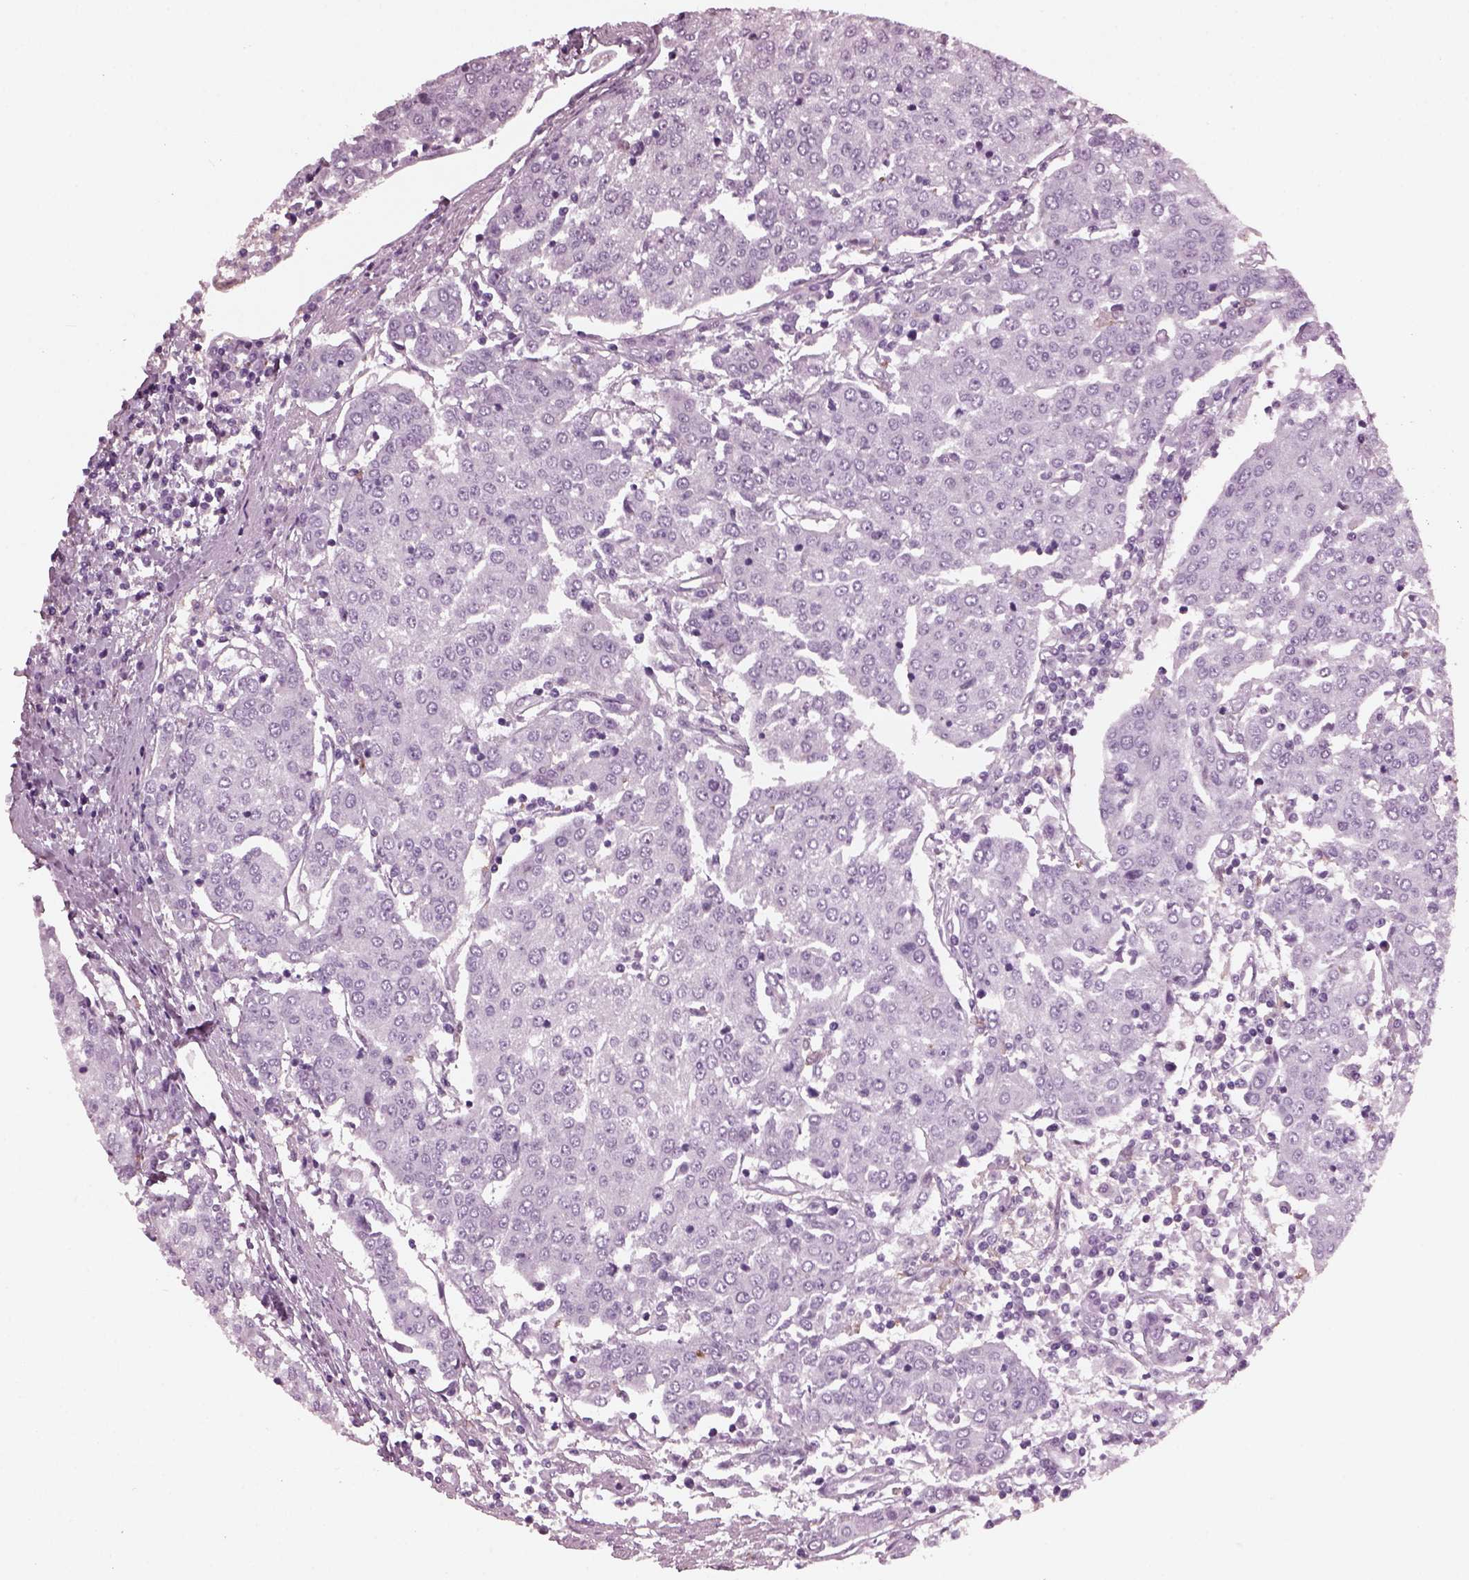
{"staining": {"intensity": "negative", "quantity": "none", "location": "none"}, "tissue": "urothelial cancer", "cell_type": "Tumor cells", "image_type": "cancer", "snomed": [{"axis": "morphology", "description": "Urothelial carcinoma, High grade"}, {"axis": "topography", "description": "Urinary bladder"}], "caption": "Immunohistochemical staining of human urothelial carcinoma (high-grade) shows no significant positivity in tumor cells. (Stains: DAB IHC with hematoxylin counter stain, Microscopy: brightfield microscopy at high magnification).", "gene": "SHTN1", "patient": {"sex": "female", "age": 85}}